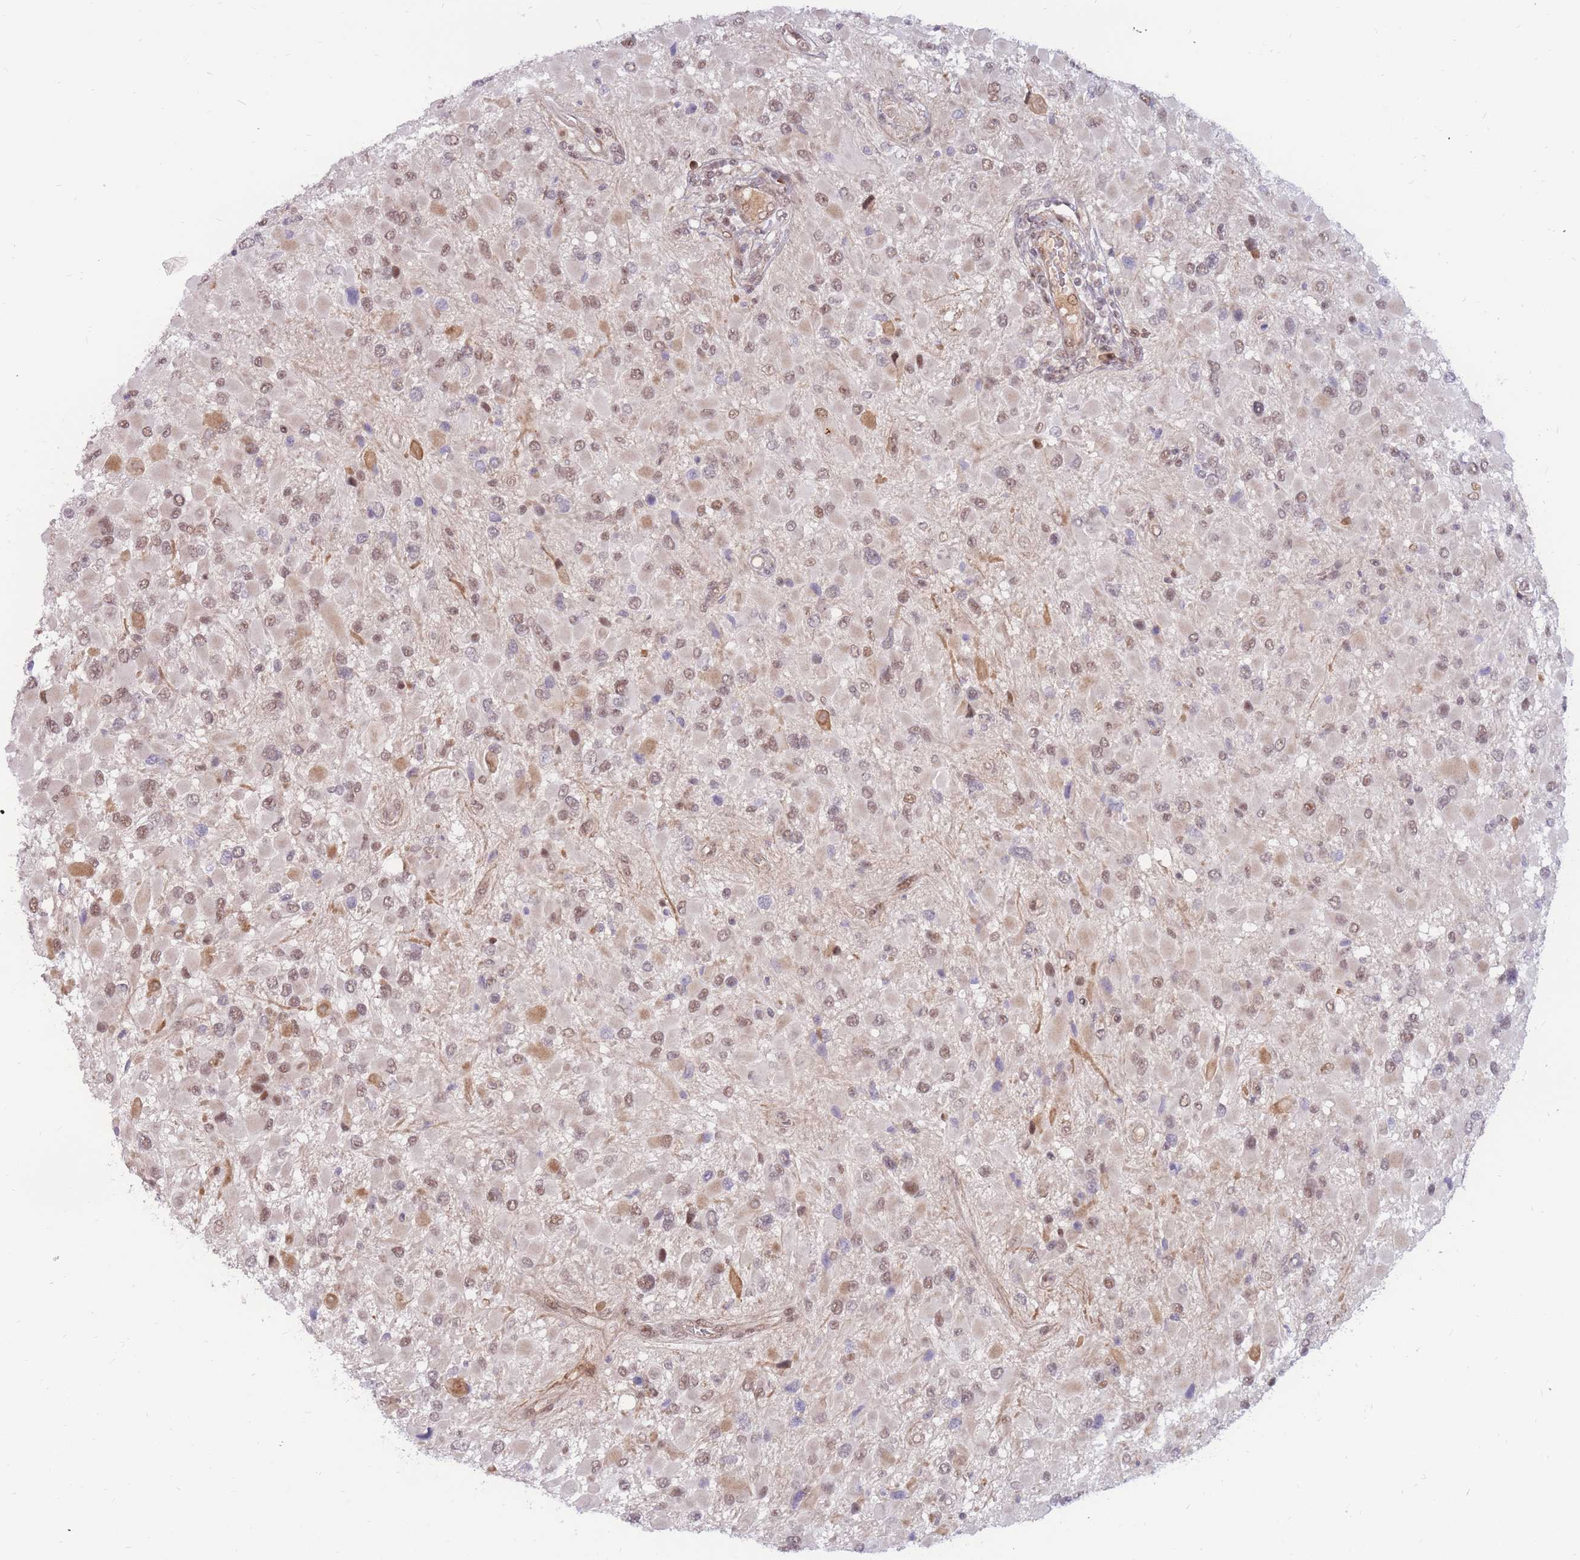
{"staining": {"intensity": "weak", "quantity": ">75%", "location": "nuclear"}, "tissue": "glioma", "cell_type": "Tumor cells", "image_type": "cancer", "snomed": [{"axis": "morphology", "description": "Glioma, malignant, High grade"}, {"axis": "topography", "description": "Brain"}], "caption": "Weak nuclear protein staining is present in approximately >75% of tumor cells in malignant glioma (high-grade). (DAB (3,3'-diaminobenzidine) IHC, brown staining for protein, blue staining for nuclei).", "gene": "ERICH6B", "patient": {"sex": "male", "age": 53}}